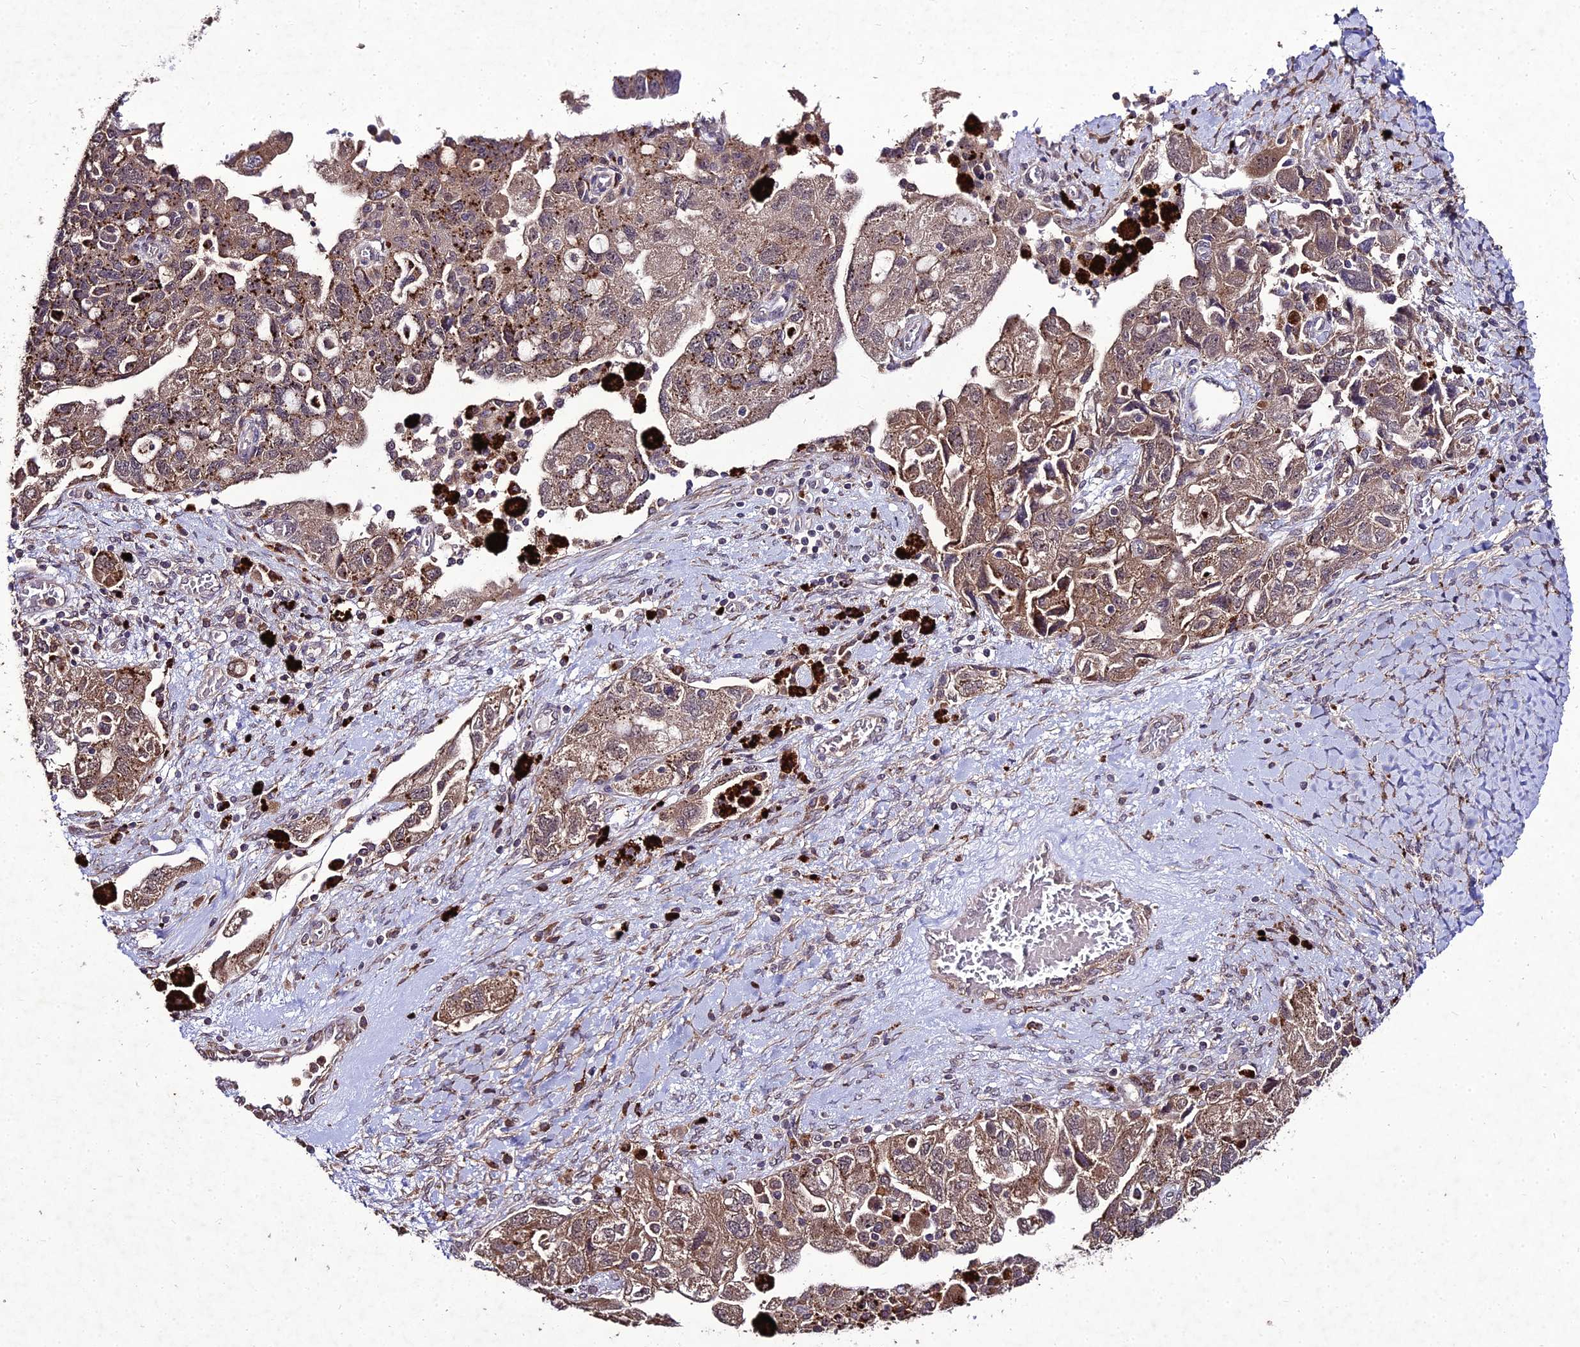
{"staining": {"intensity": "weak", "quantity": ">75%", "location": "cytoplasmic/membranous"}, "tissue": "ovarian cancer", "cell_type": "Tumor cells", "image_type": "cancer", "snomed": [{"axis": "morphology", "description": "Carcinoma, NOS"}, {"axis": "morphology", "description": "Cystadenocarcinoma, serous, NOS"}, {"axis": "topography", "description": "Ovary"}], "caption": "Protein positivity by immunohistochemistry (IHC) shows weak cytoplasmic/membranous expression in approximately >75% of tumor cells in serous cystadenocarcinoma (ovarian). (Brightfield microscopy of DAB IHC at high magnification).", "gene": "ZNF766", "patient": {"sex": "female", "age": 69}}